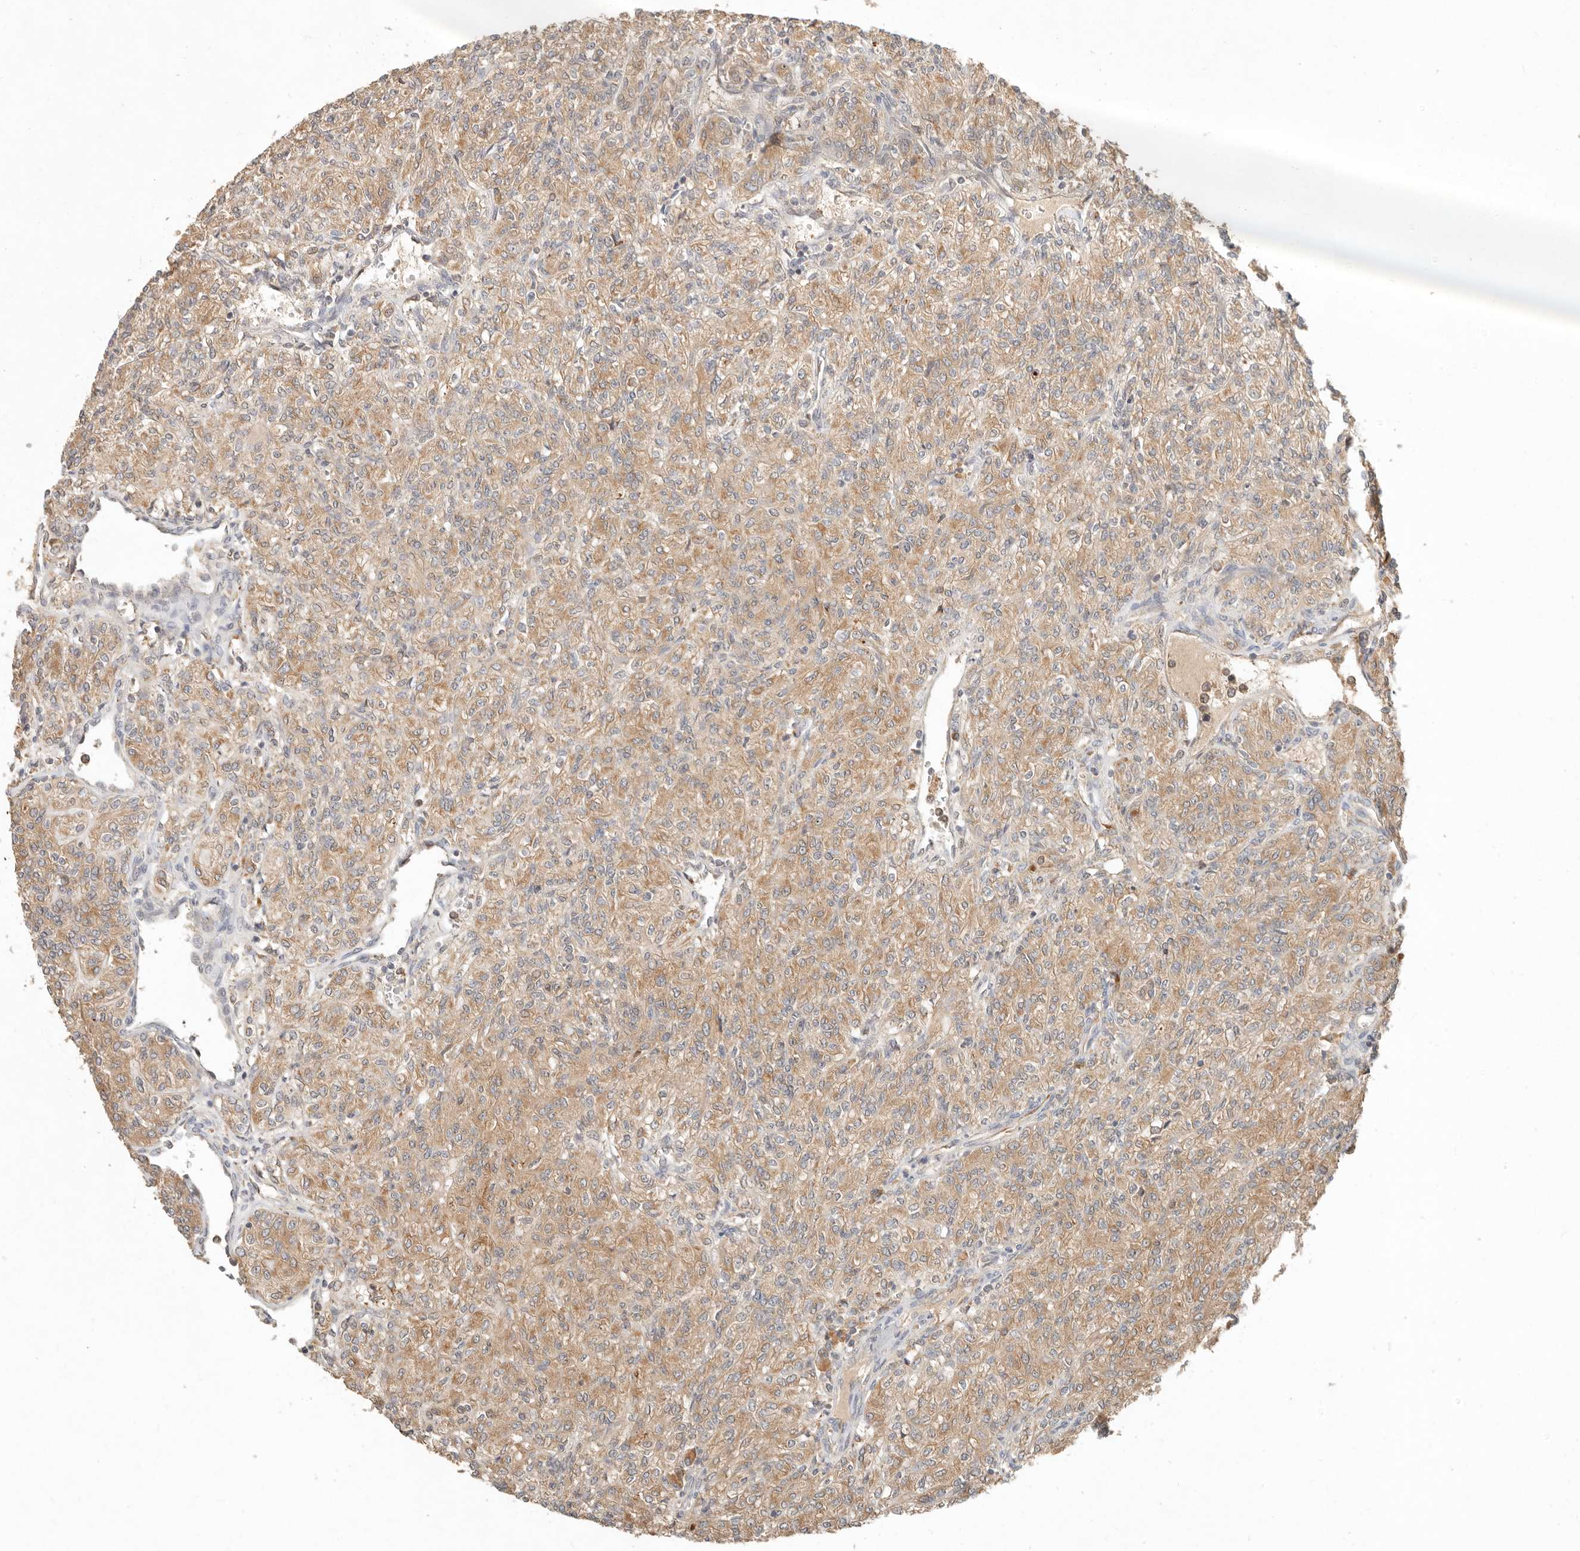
{"staining": {"intensity": "moderate", "quantity": ">75%", "location": "cytoplasmic/membranous"}, "tissue": "renal cancer", "cell_type": "Tumor cells", "image_type": "cancer", "snomed": [{"axis": "morphology", "description": "Adenocarcinoma, NOS"}, {"axis": "topography", "description": "Kidney"}], "caption": "A histopathology image of renal cancer stained for a protein displays moderate cytoplasmic/membranous brown staining in tumor cells.", "gene": "ARHGEF10L", "patient": {"sex": "male", "age": 77}}